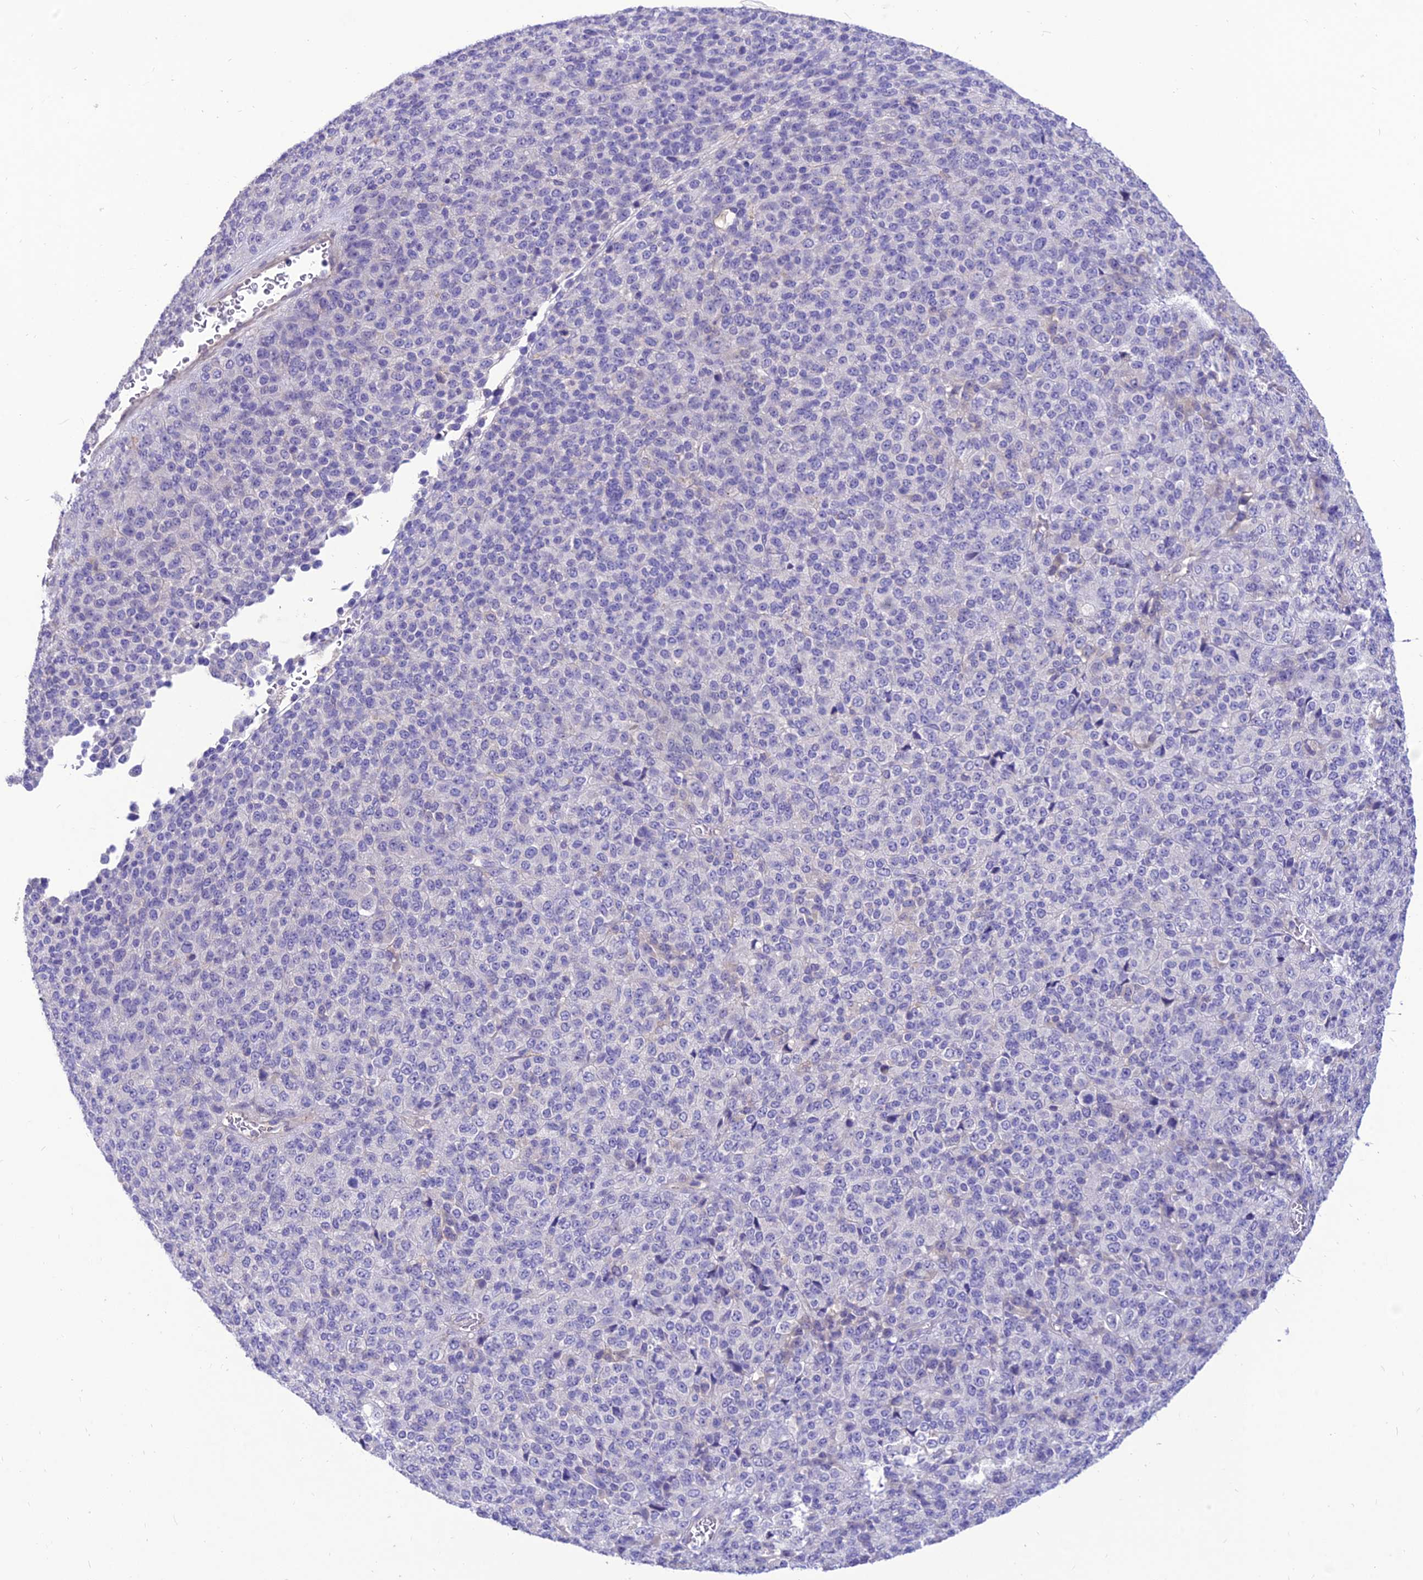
{"staining": {"intensity": "negative", "quantity": "none", "location": "none"}, "tissue": "melanoma", "cell_type": "Tumor cells", "image_type": "cancer", "snomed": [{"axis": "morphology", "description": "Malignant melanoma, Metastatic site"}, {"axis": "topography", "description": "Brain"}], "caption": "DAB (3,3'-diaminobenzidine) immunohistochemical staining of melanoma shows no significant staining in tumor cells. The staining is performed using DAB (3,3'-diaminobenzidine) brown chromogen with nuclei counter-stained in using hematoxylin.", "gene": "TEKT3", "patient": {"sex": "female", "age": 56}}